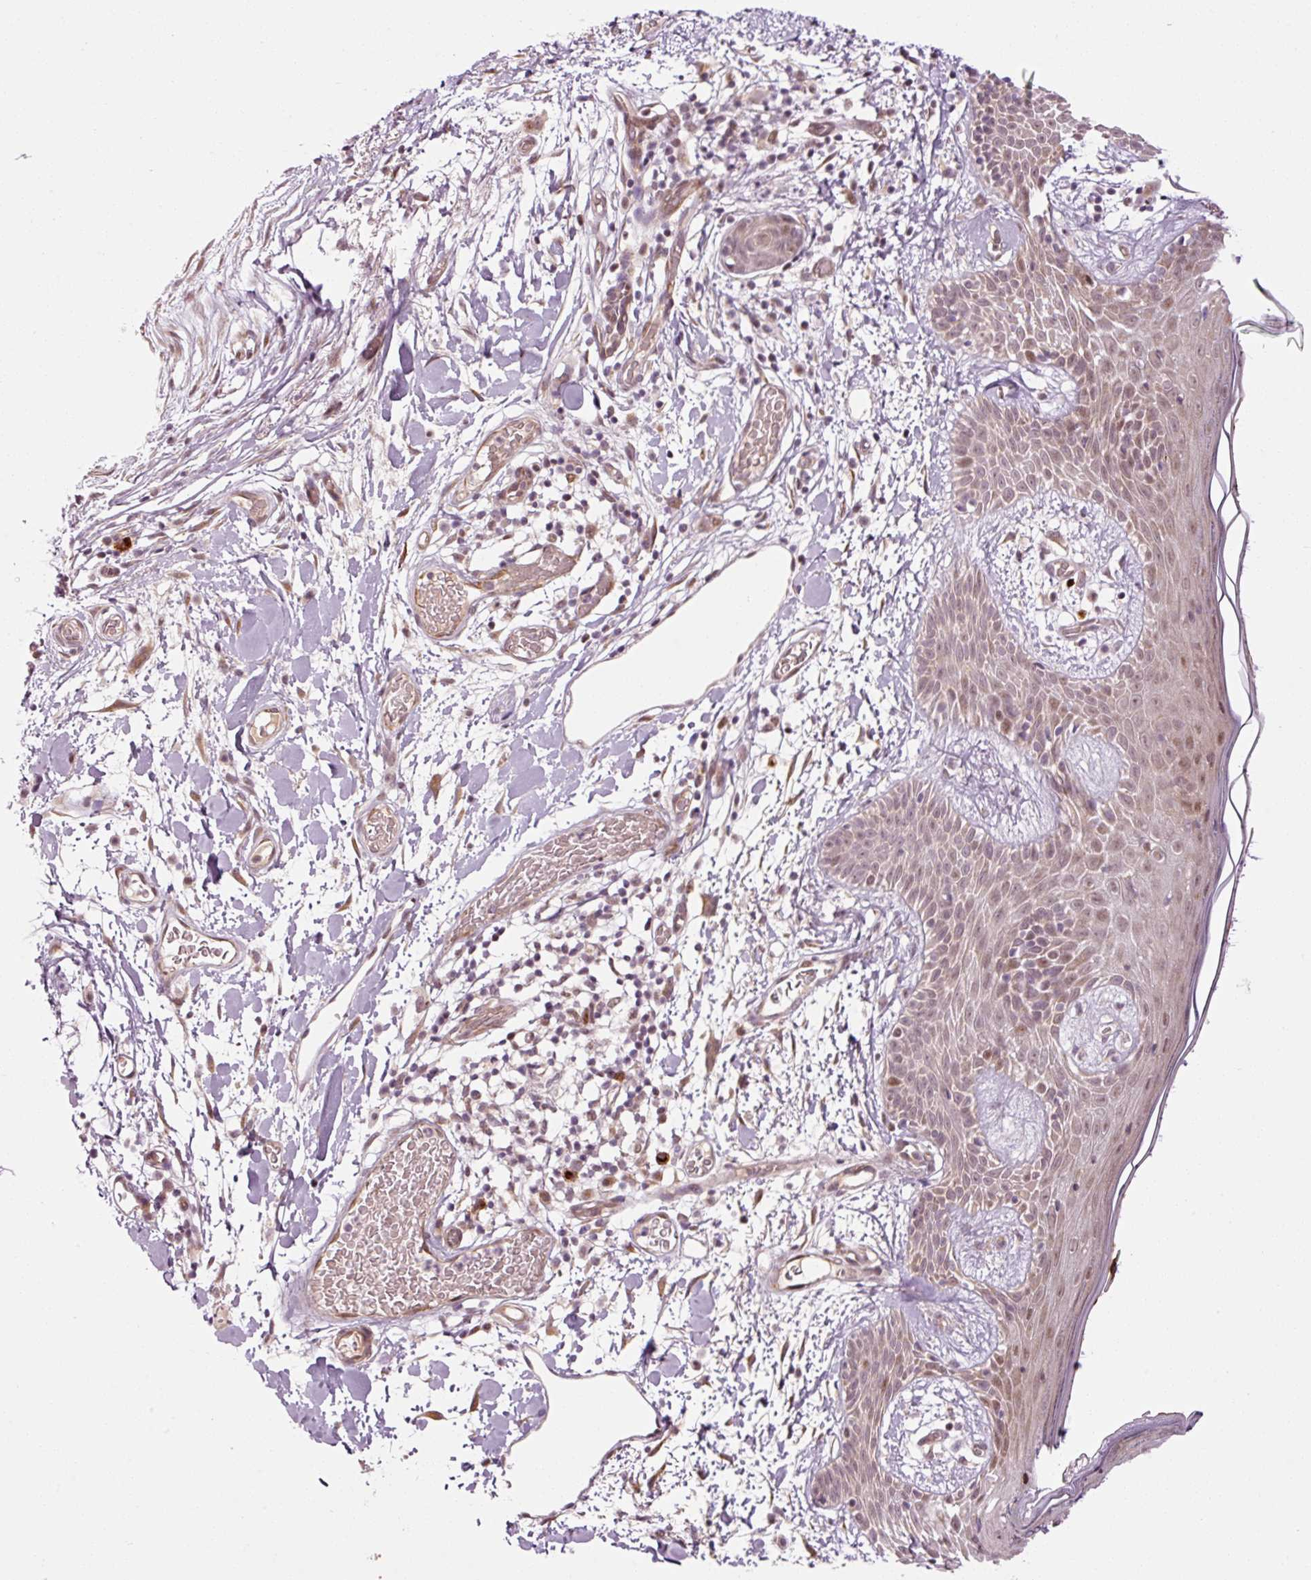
{"staining": {"intensity": "weak", "quantity": ">75%", "location": "cytoplasmic/membranous,nuclear"}, "tissue": "skin", "cell_type": "Fibroblasts", "image_type": "normal", "snomed": [{"axis": "morphology", "description": "Normal tissue, NOS"}, {"axis": "topography", "description": "Skin"}], "caption": "This is a micrograph of IHC staining of unremarkable skin, which shows weak positivity in the cytoplasmic/membranous,nuclear of fibroblasts.", "gene": "ANKRD20A1", "patient": {"sex": "male", "age": 79}}